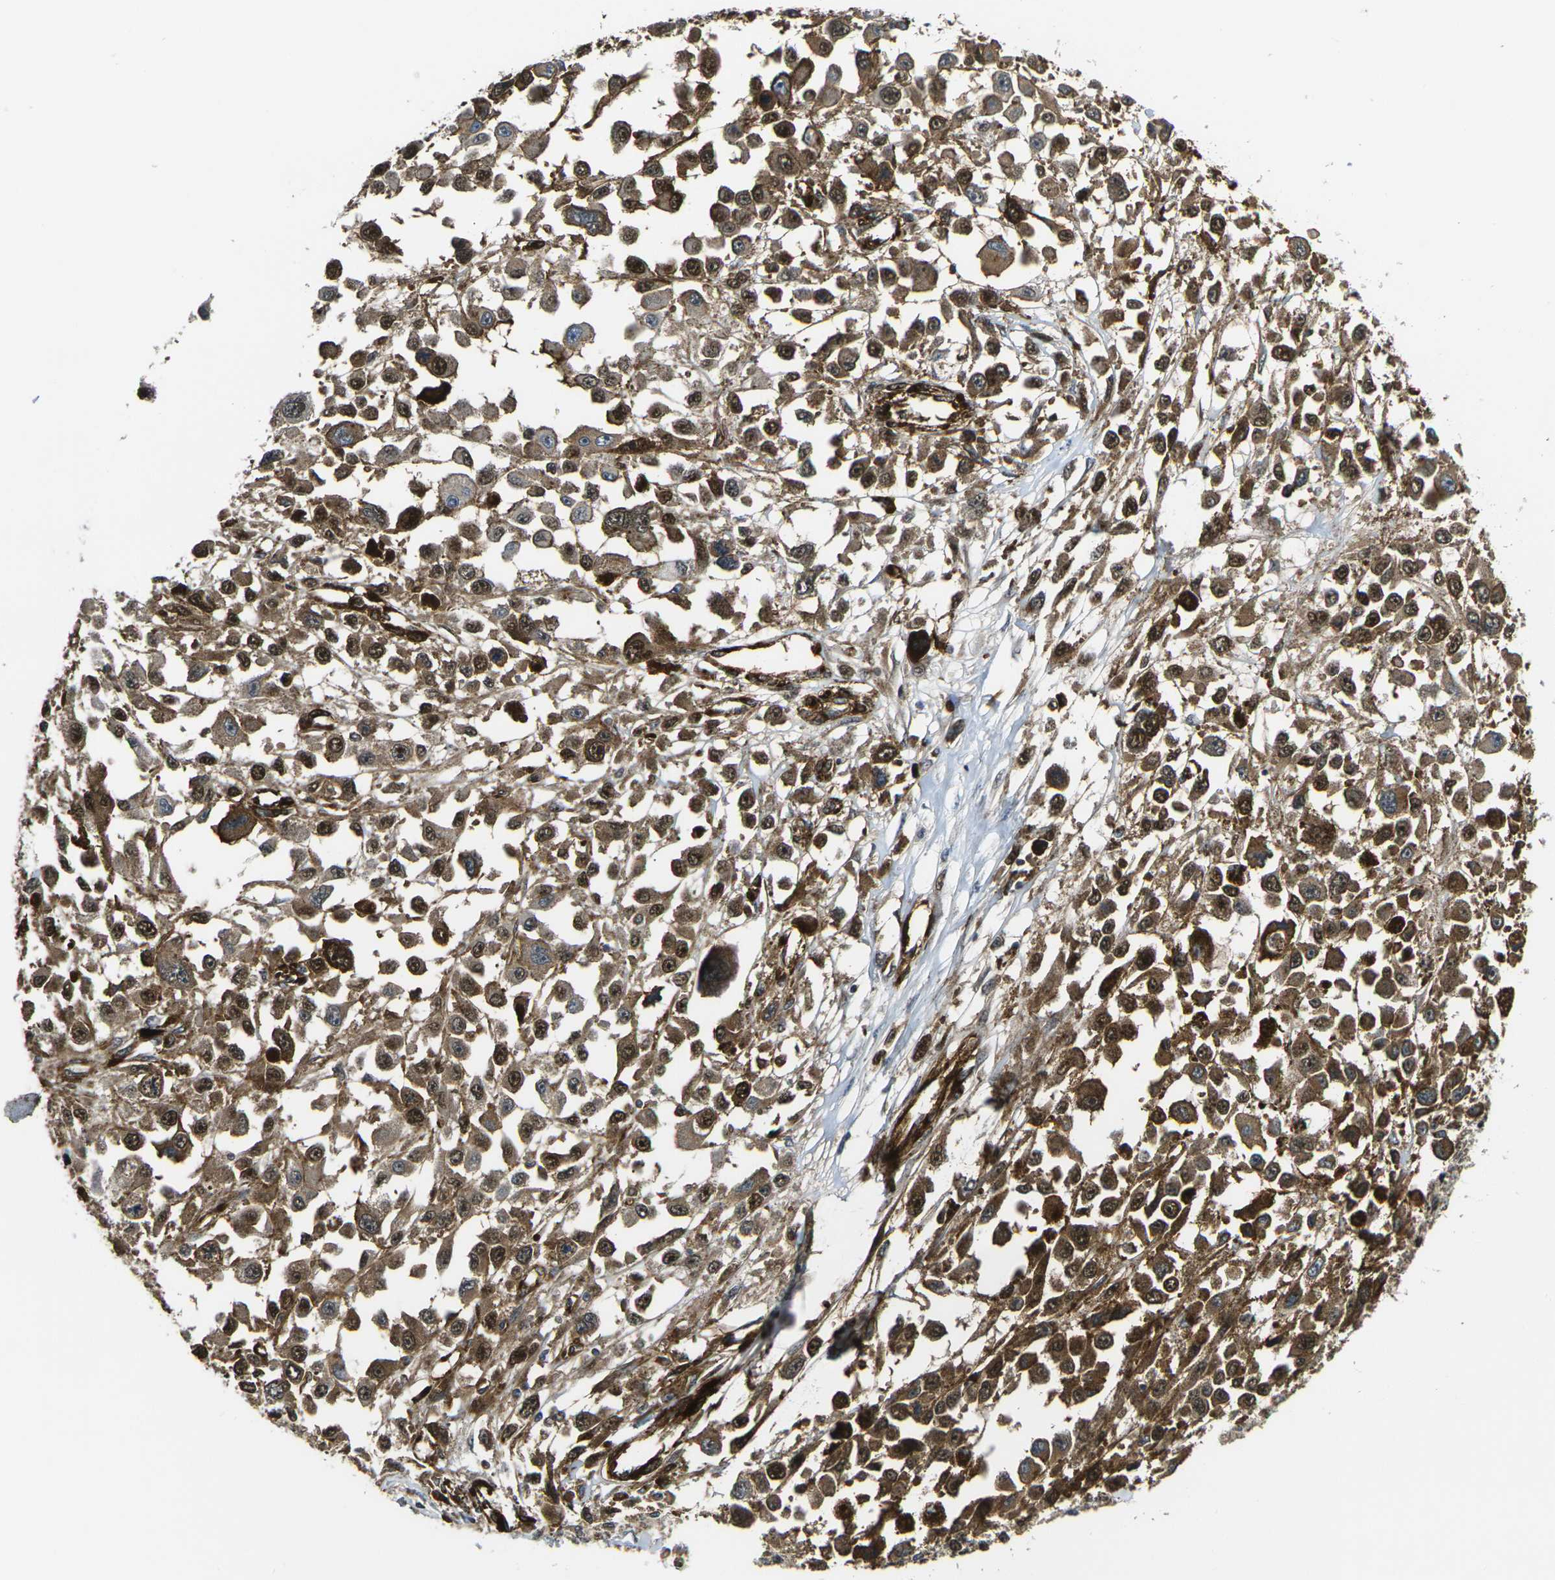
{"staining": {"intensity": "moderate", "quantity": ">75%", "location": "cytoplasmic/membranous,nuclear"}, "tissue": "melanoma", "cell_type": "Tumor cells", "image_type": "cancer", "snomed": [{"axis": "morphology", "description": "Malignant melanoma, Metastatic site"}, {"axis": "topography", "description": "Lymph node"}], "caption": "Protein analysis of melanoma tissue demonstrates moderate cytoplasmic/membranous and nuclear positivity in about >75% of tumor cells. The staining was performed using DAB (3,3'-diaminobenzidine), with brown indicating positive protein expression. Nuclei are stained blue with hematoxylin.", "gene": "ECE1", "patient": {"sex": "male", "age": 59}}